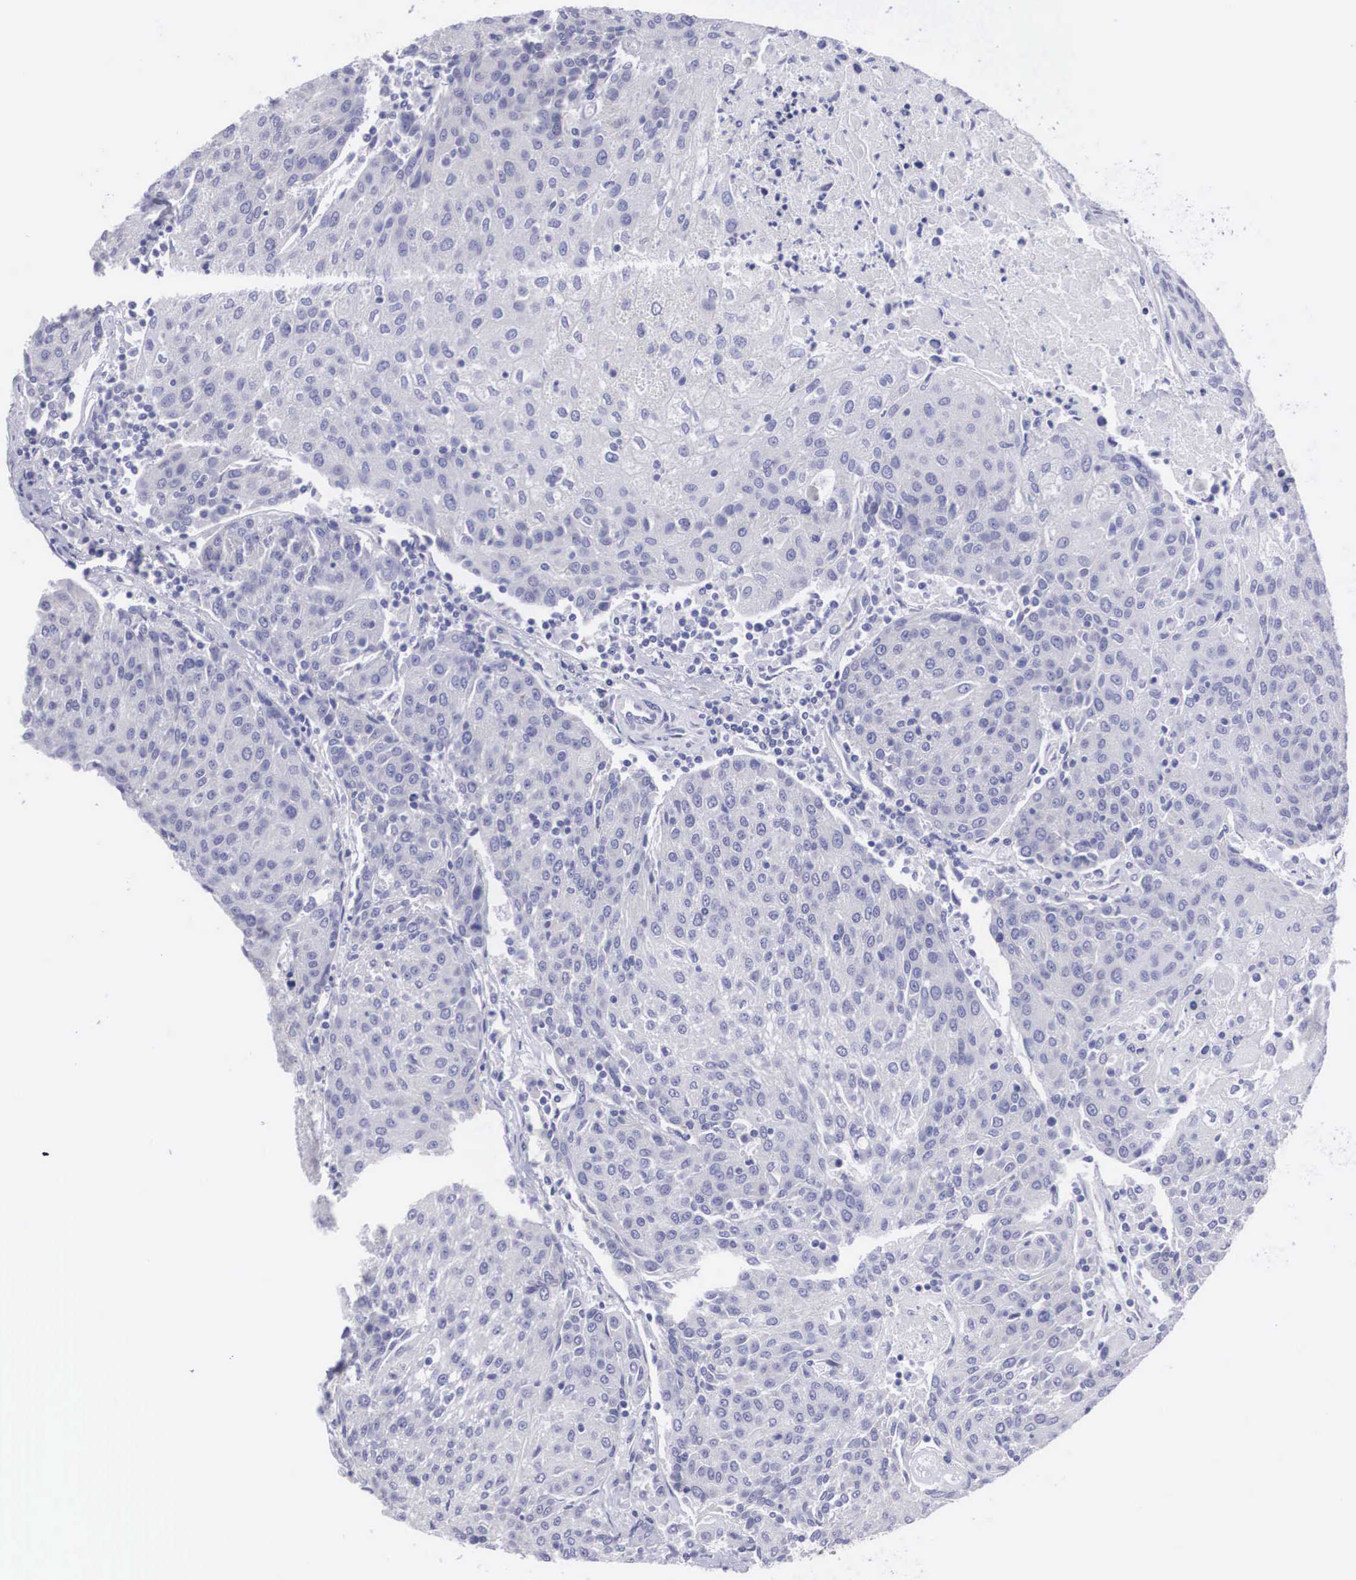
{"staining": {"intensity": "negative", "quantity": "none", "location": "none"}, "tissue": "urothelial cancer", "cell_type": "Tumor cells", "image_type": "cancer", "snomed": [{"axis": "morphology", "description": "Urothelial carcinoma, High grade"}, {"axis": "topography", "description": "Urinary bladder"}], "caption": "Urothelial carcinoma (high-grade) was stained to show a protein in brown. There is no significant staining in tumor cells. (Stains: DAB (3,3'-diaminobenzidine) immunohistochemistry with hematoxylin counter stain, Microscopy: brightfield microscopy at high magnification).", "gene": "ARMCX3", "patient": {"sex": "female", "age": 85}}